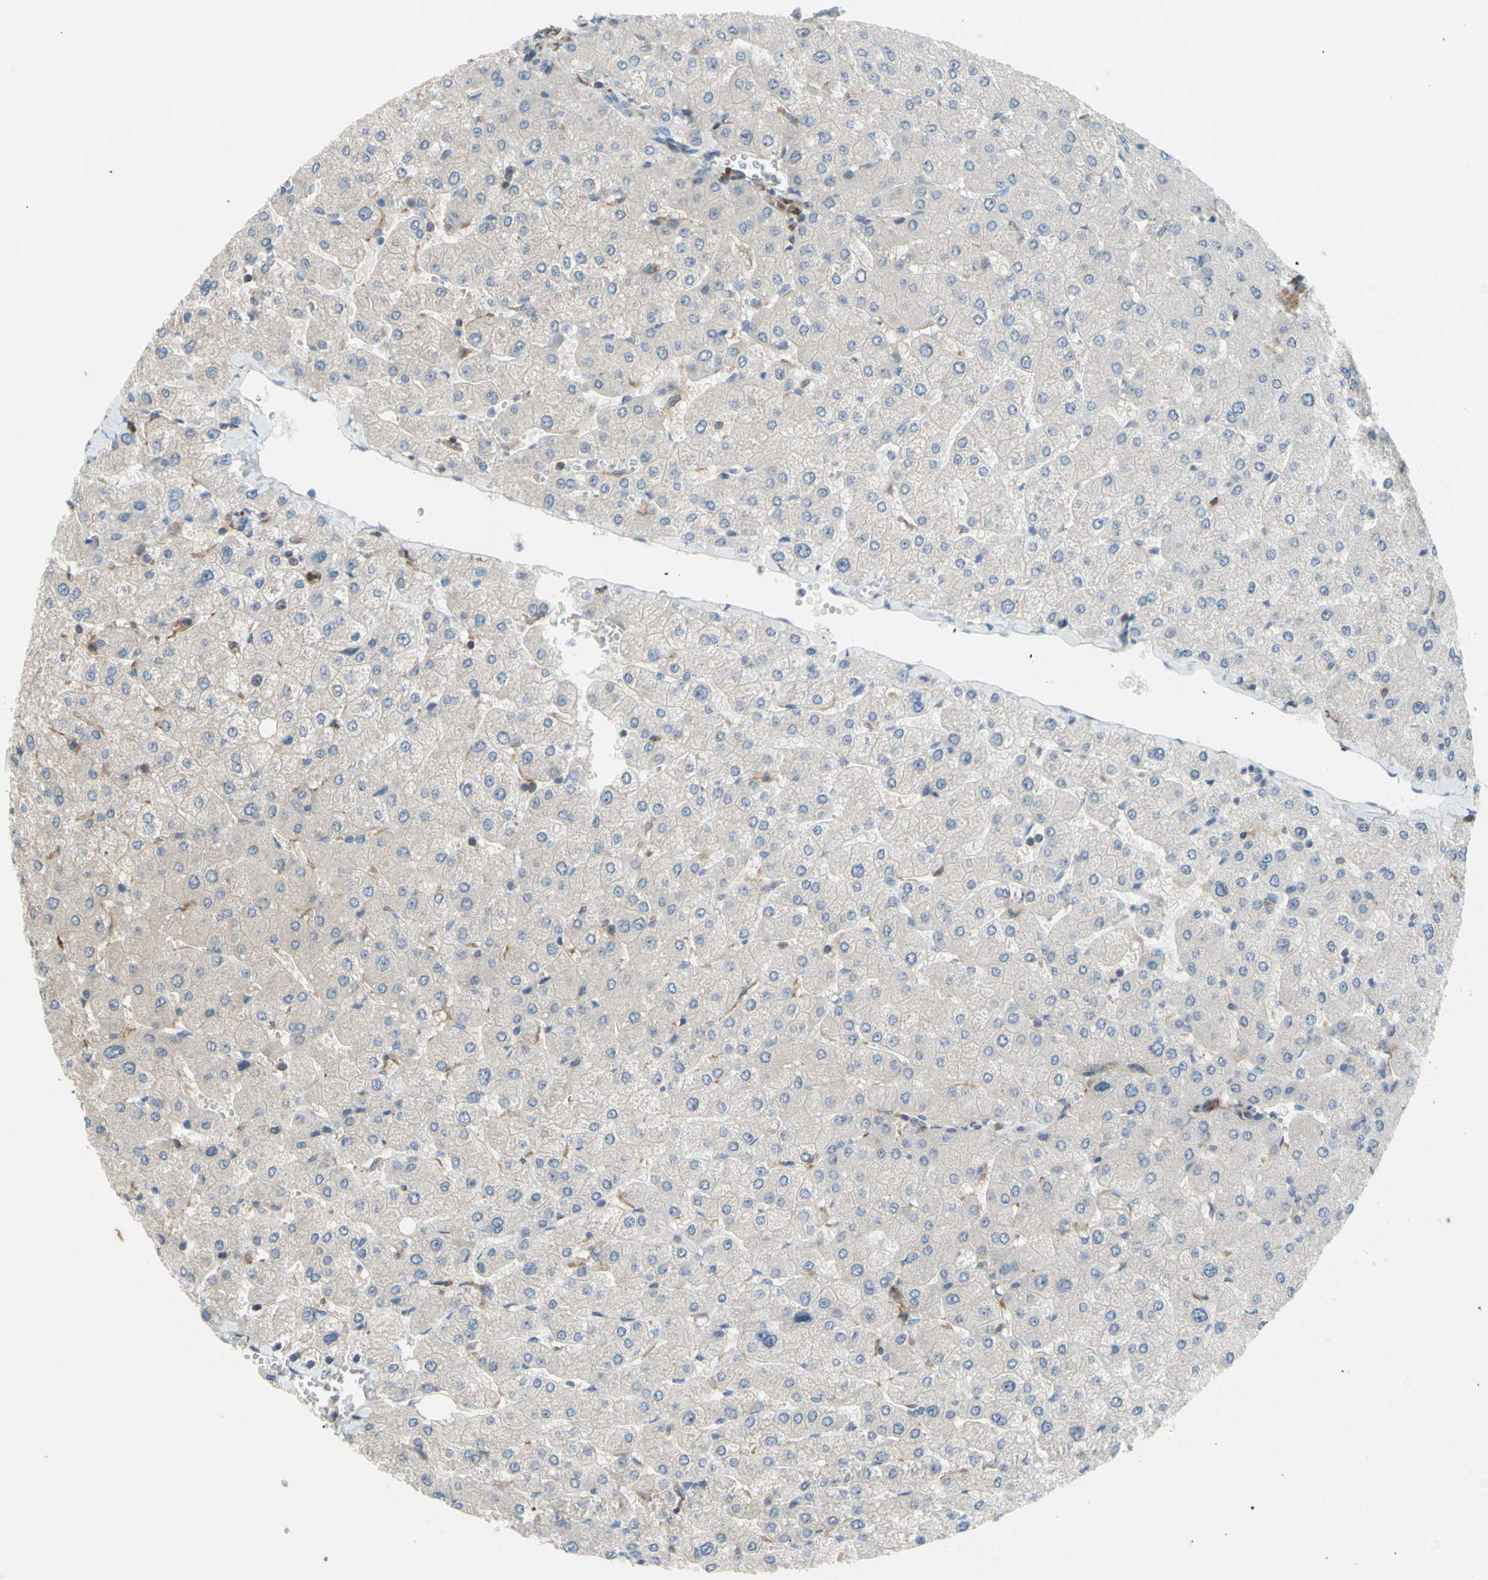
{"staining": {"intensity": "moderate", "quantity": "25%-75%", "location": "cytoplasmic/membranous"}, "tissue": "liver", "cell_type": "Cholangiocytes", "image_type": "normal", "snomed": [{"axis": "morphology", "description": "Normal tissue, NOS"}, {"axis": "topography", "description": "Liver"}], "caption": "Immunohistochemical staining of unremarkable human liver exhibits medium levels of moderate cytoplasmic/membranous expression in approximately 25%-75% of cholangiocytes.", "gene": "PAK2", "patient": {"sex": "male", "age": 55}}